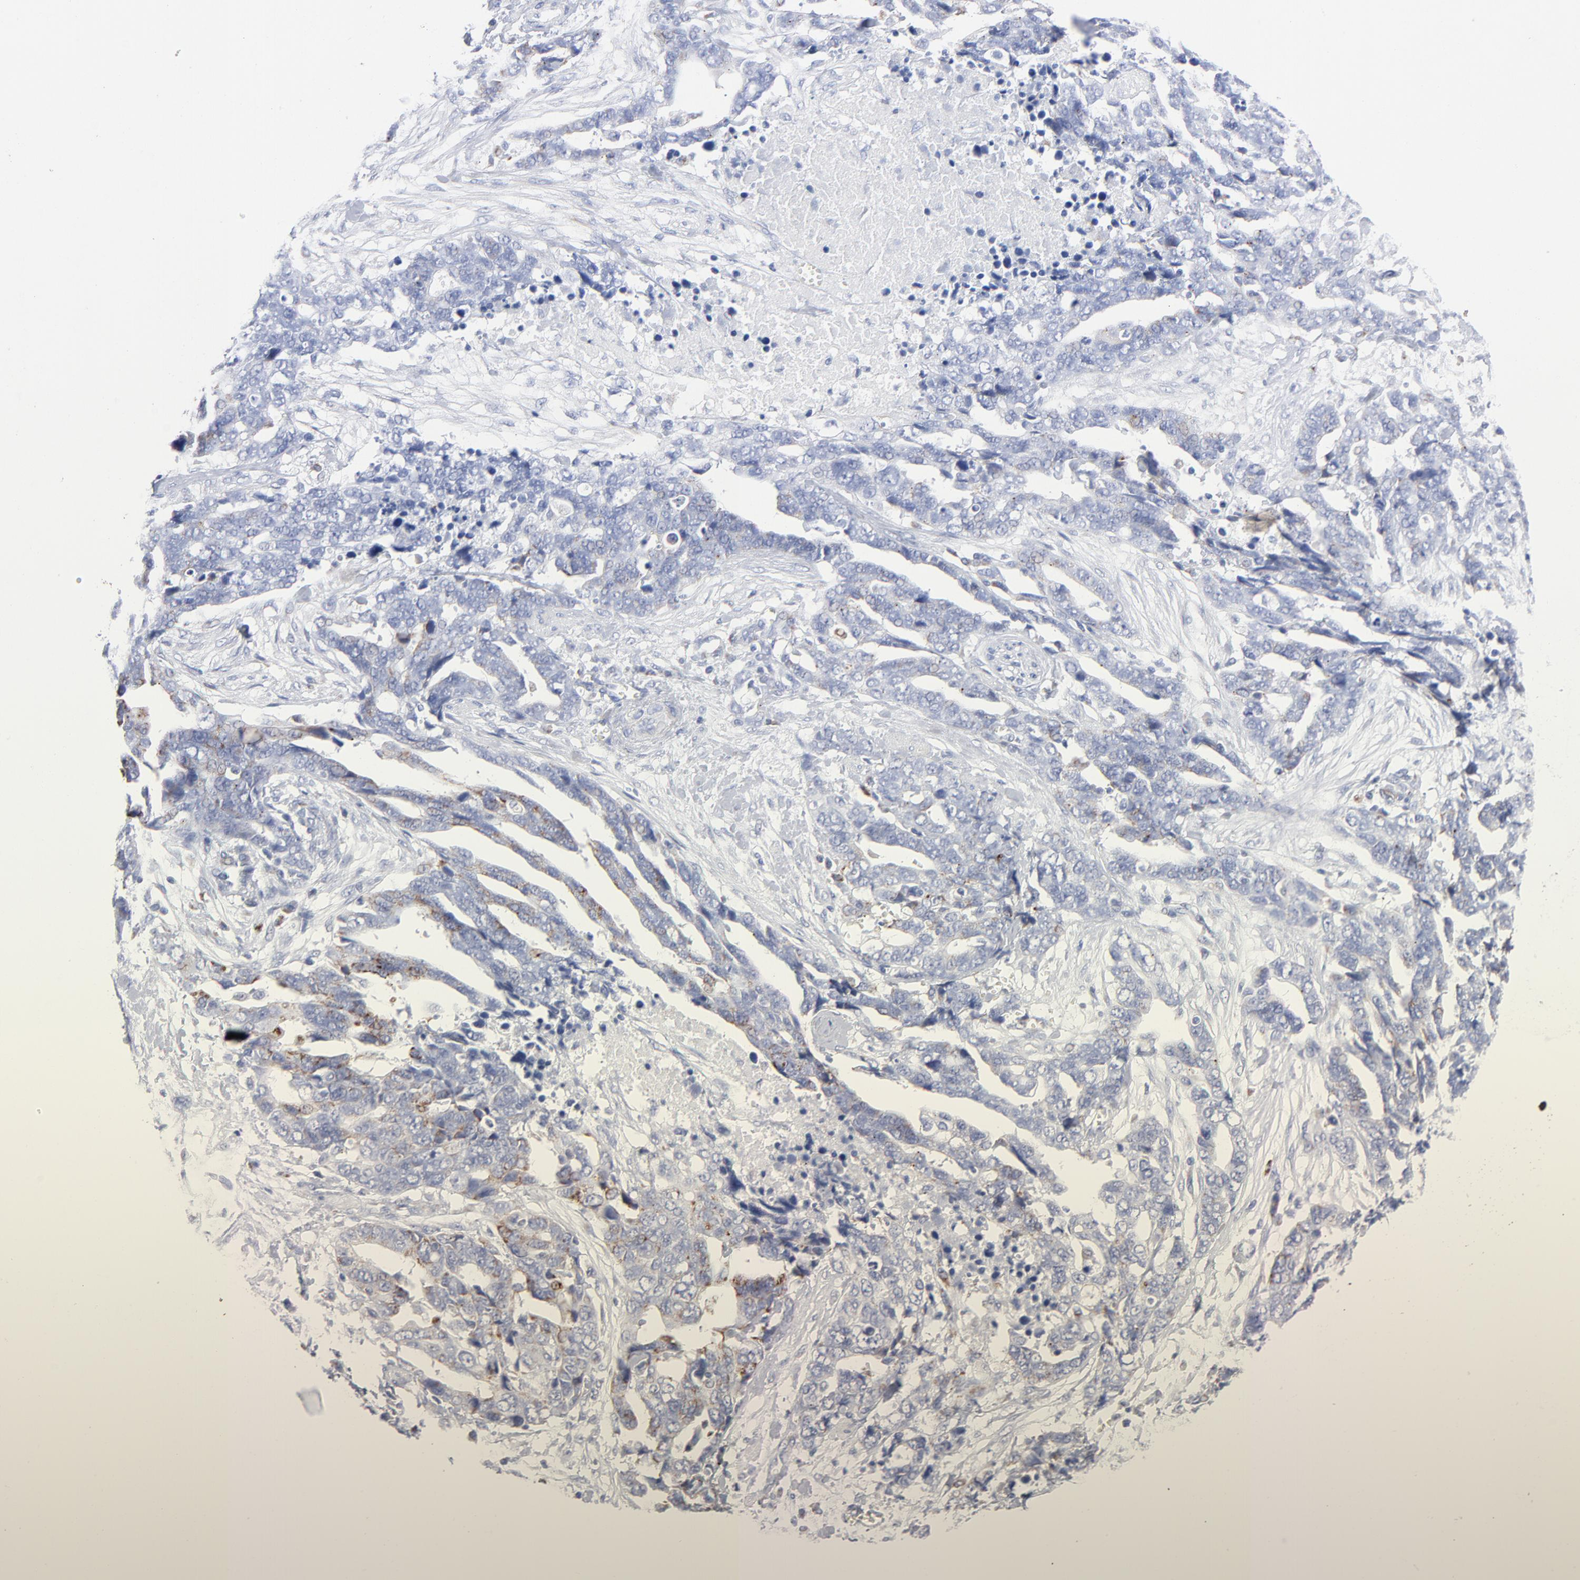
{"staining": {"intensity": "weak", "quantity": "<25%", "location": "cytoplasmic/membranous"}, "tissue": "ovarian cancer", "cell_type": "Tumor cells", "image_type": "cancer", "snomed": [{"axis": "morphology", "description": "Normal tissue, NOS"}, {"axis": "morphology", "description": "Cystadenocarcinoma, serous, NOS"}, {"axis": "topography", "description": "Fallopian tube"}, {"axis": "topography", "description": "Ovary"}], "caption": "Tumor cells are negative for brown protein staining in serous cystadenocarcinoma (ovarian).", "gene": "CHCHD10", "patient": {"sex": "female", "age": 56}}